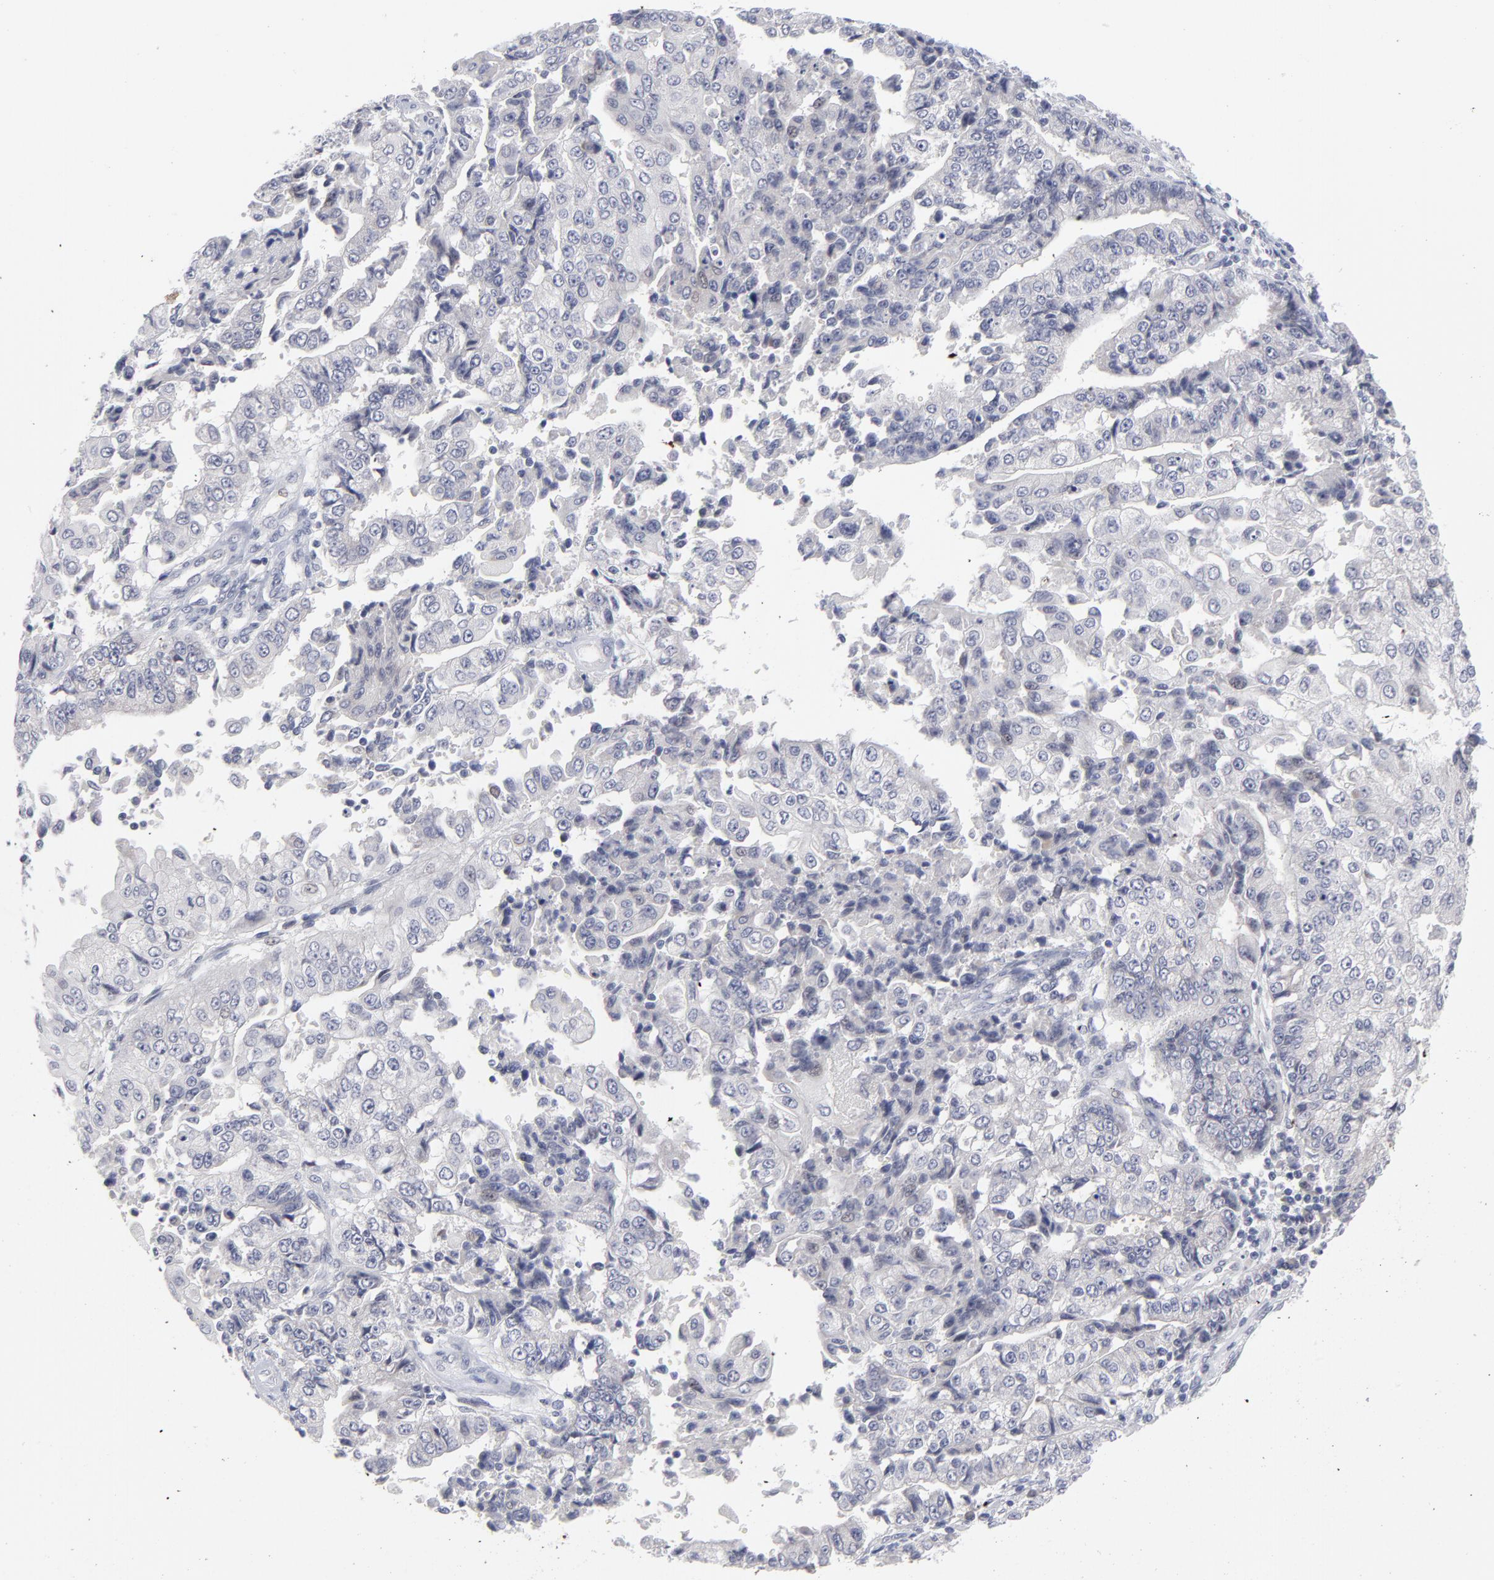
{"staining": {"intensity": "negative", "quantity": "none", "location": "none"}, "tissue": "endometrial cancer", "cell_type": "Tumor cells", "image_type": "cancer", "snomed": [{"axis": "morphology", "description": "Adenocarcinoma, NOS"}, {"axis": "topography", "description": "Endometrium"}], "caption": "DAB (3,3'-diaminobenzidine) immunohistochemical staining of endometrial adenocarcinoma reveals no significant staining in tumor cells.", "gene": "RPS24", "patient": {"sex": "female", "age": 75}}